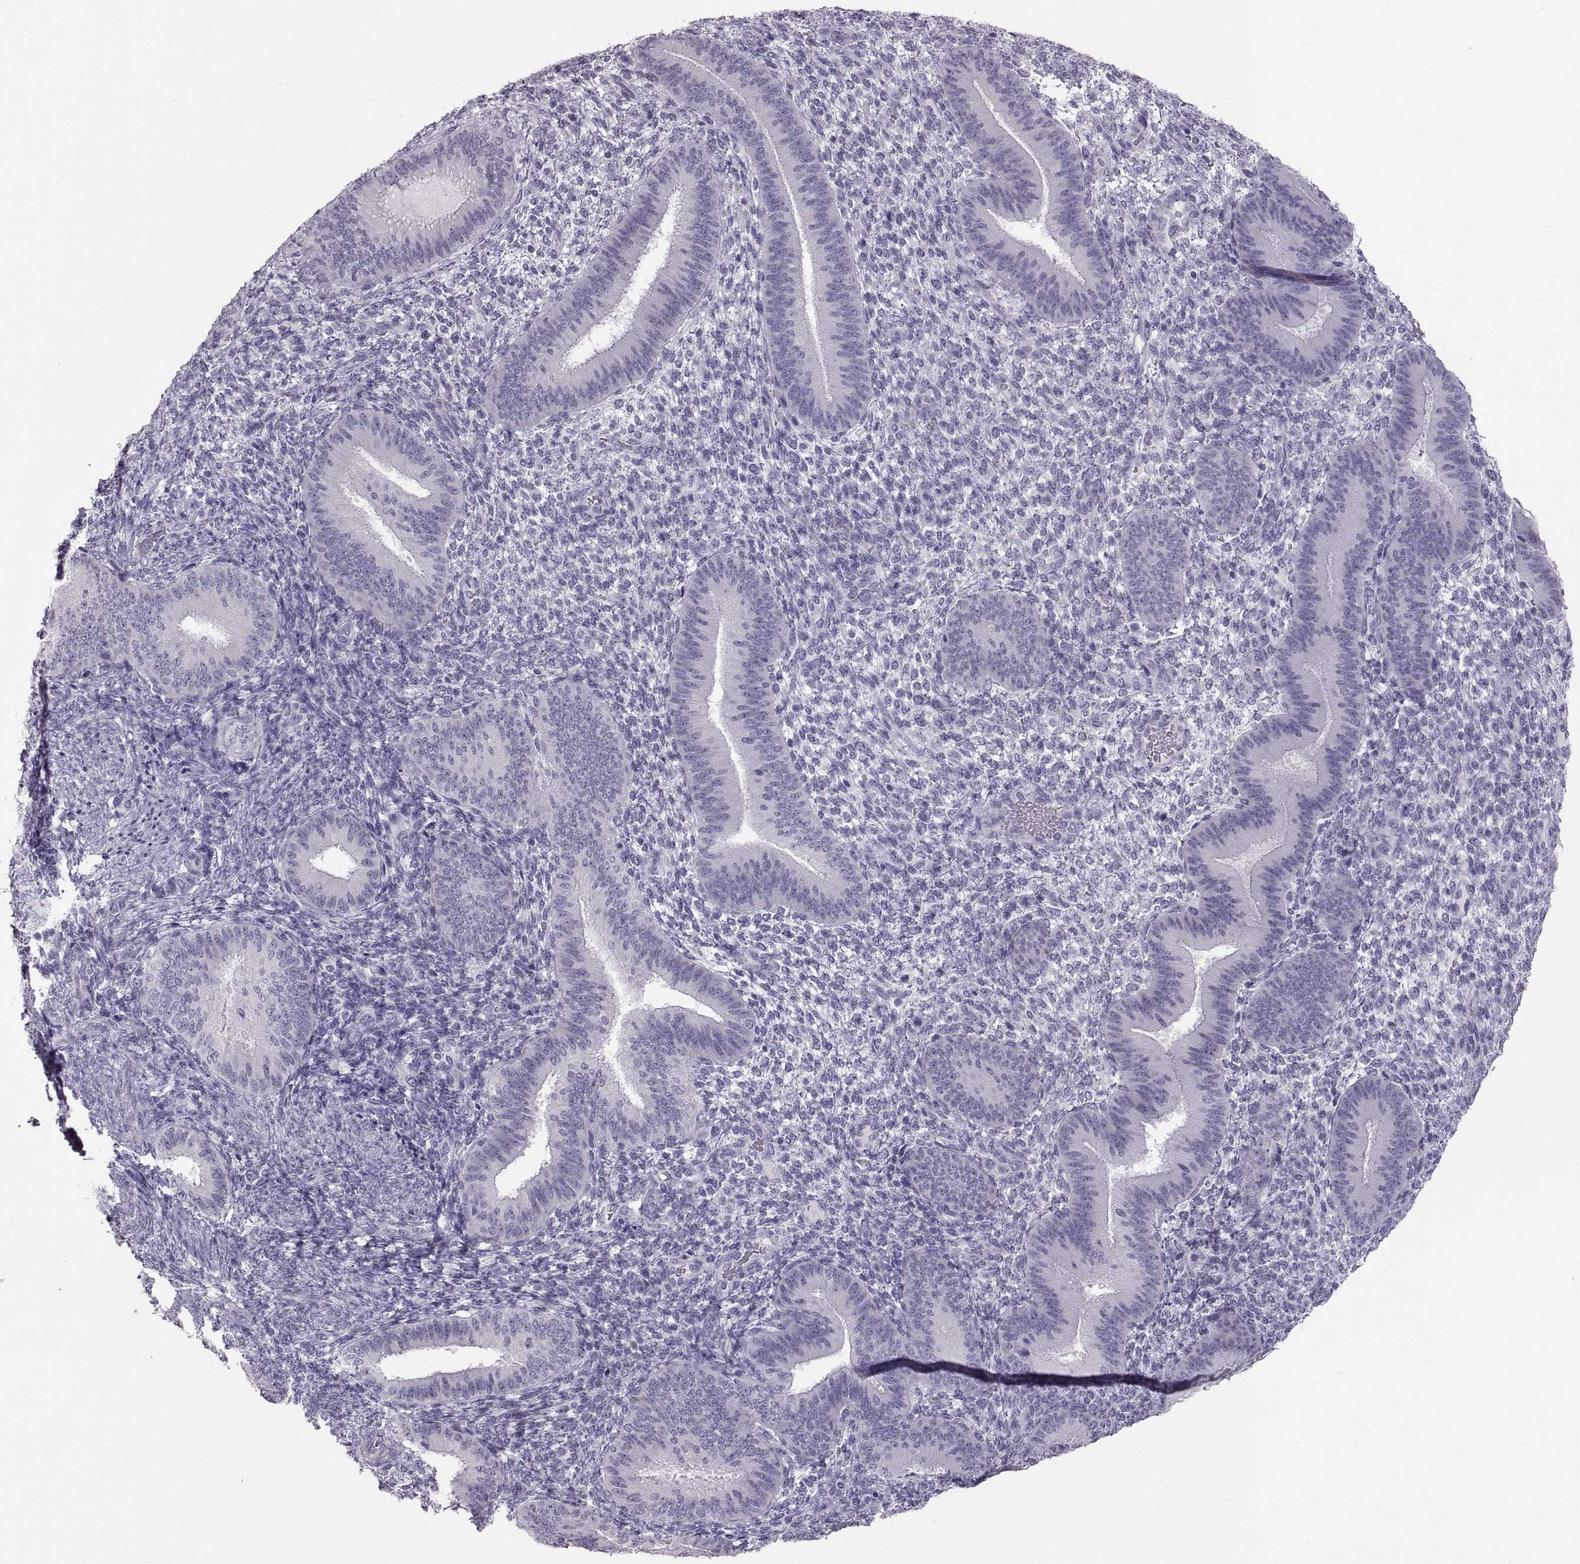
{"staining": {"intensity": "negative", "quantity": "none", "location": "none"}, "tissue": "endometrium", "cell_type": "Cells in endometrial stroma", "image_type": "normal", "snomed": [{"axis": "morphology", "description": "Normal tissue, NOS"}, {"axis": "topography", "description": "Endometrium"}], "caption": "DAB (3,3'-diaminobenzidine) immunohistochemical staining of benign endometrium displays no significant staining in cells in endometrial stroma.", "gene": "SPACDR", "patient": {"sex": "female", "age": 39}}